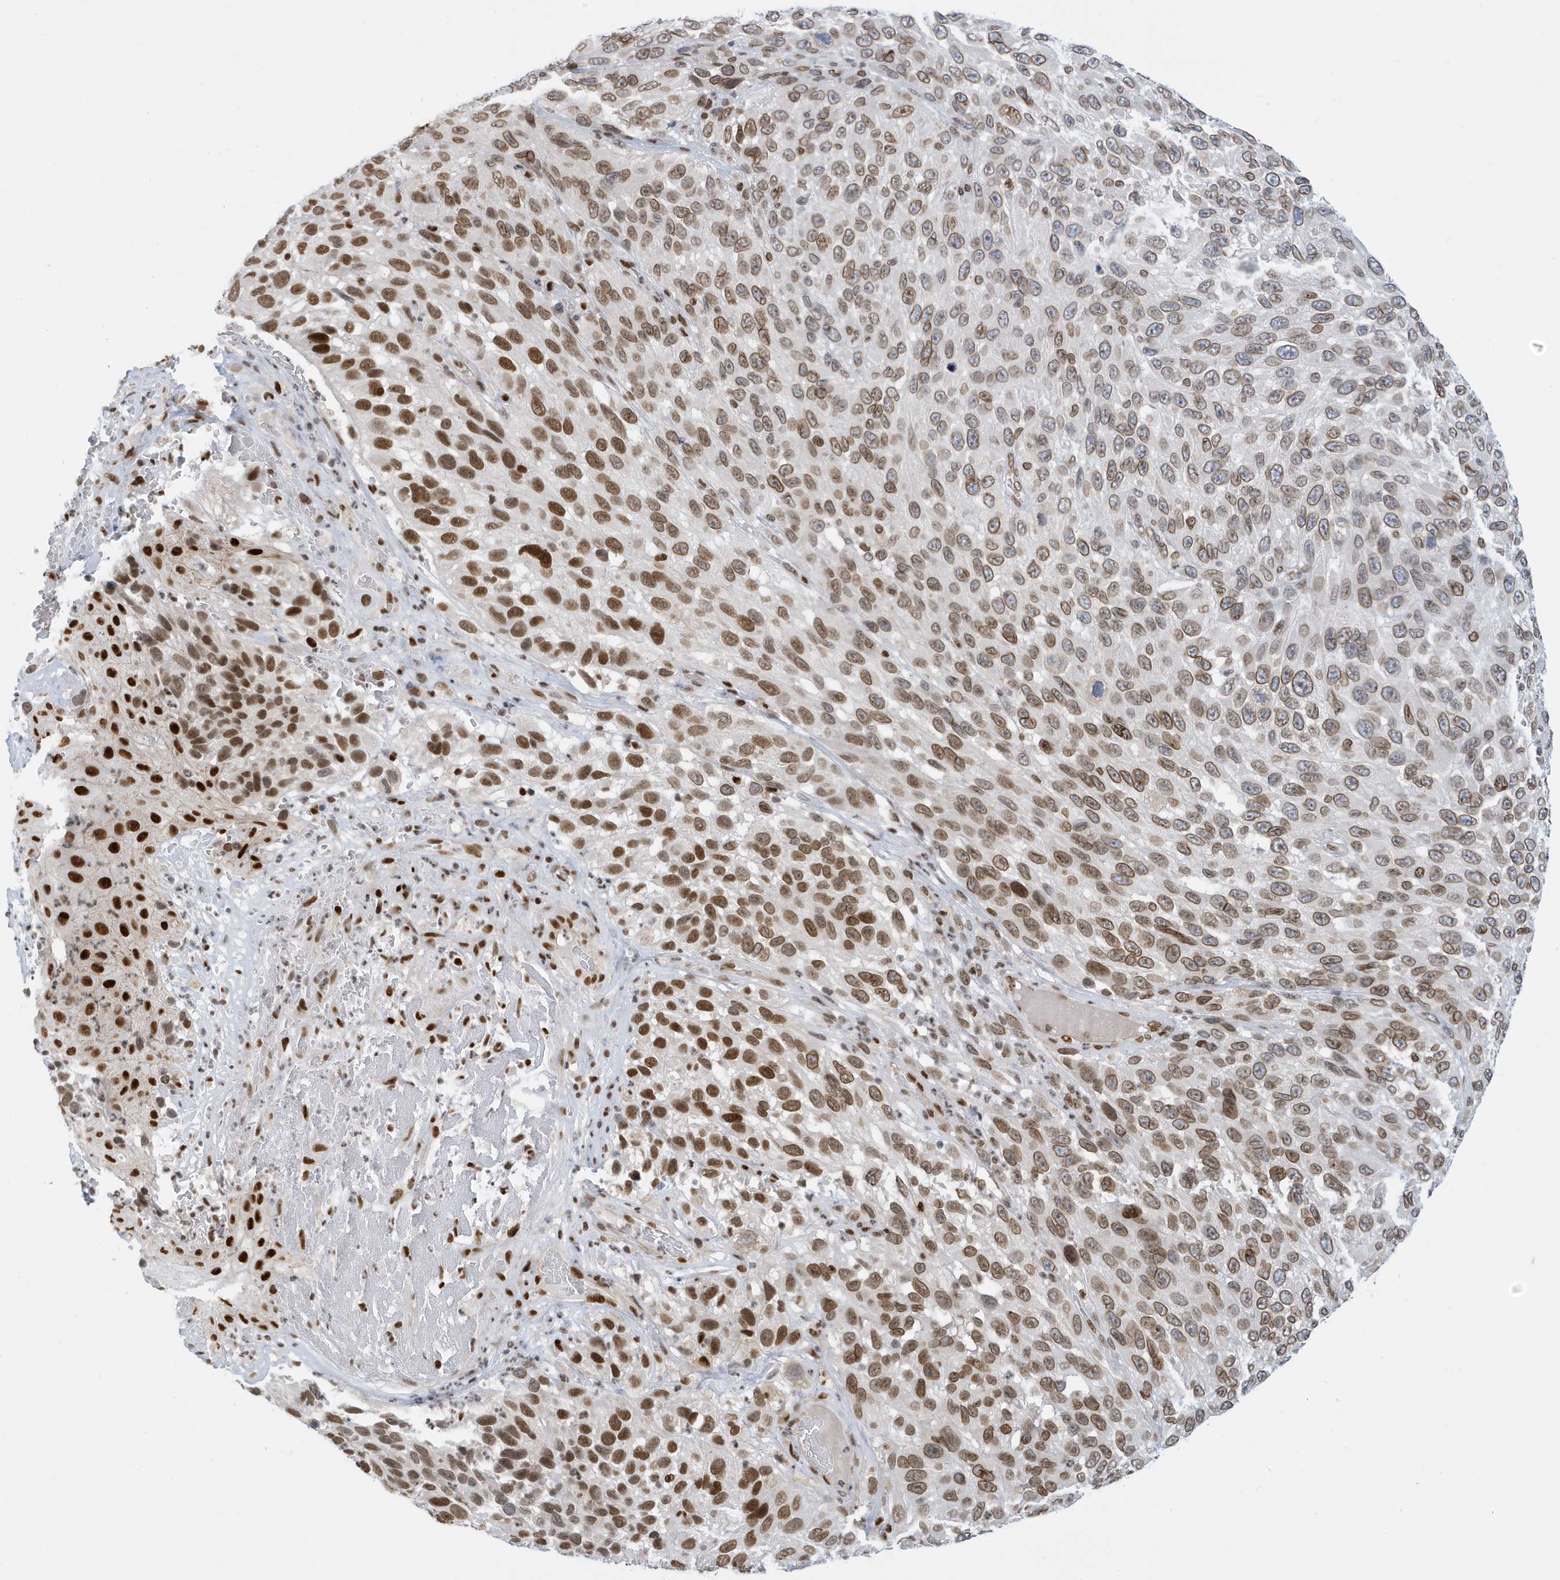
{"staining": {"intensity": "moderate", "quantity": ">75%", "location": "cytoplasmic/membranous,nuclear"}, "tissue": "melanoma", "cell_type": "Tumor cells", "image_type": "cancer", "snomed": [{"axis": "morphology", "description": "Malignant melanoma, NOS"}, {"axis": "topography", "description": "Skin"}], "caption": "There is medium levels of moderate cytoplasmic/membranous and nuclear positivity in tumor cells of melanoma, as demonstrated by immunohistochemical staining (brown color).", "gene": "PCYT1A", "patient": {"sex": "female", "age": 96}}